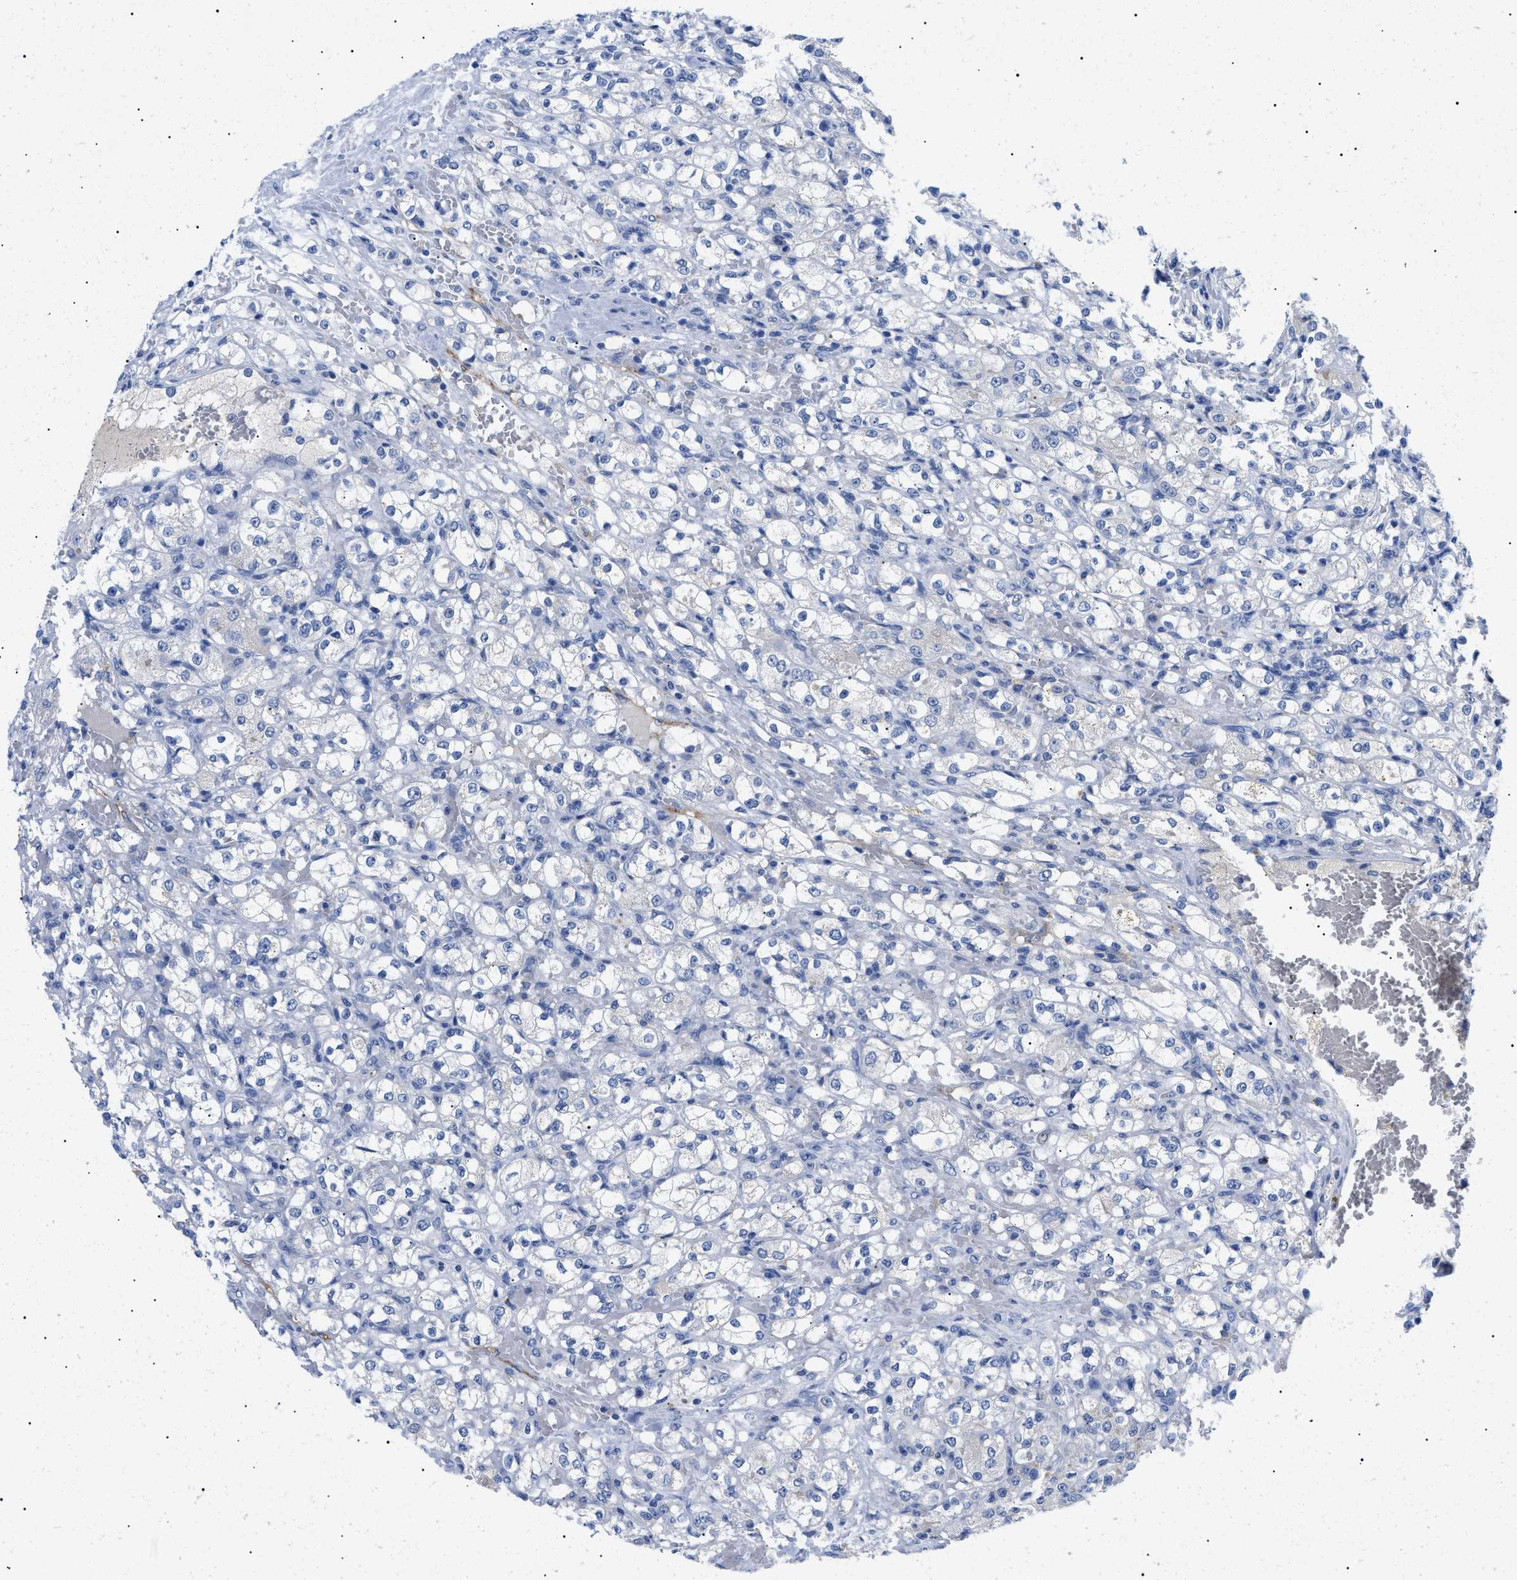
{"staining": {"intensity": "negative", "quantity": "none", "location": "none"}, "tissue": "renal cancer", "cell_type": "Tumor cells", "image_type": "cancer", "snomed": [{"axis": "morphology", "description": "Normal tissue, NOS"}, {"axis": "morphology", "description": "Adenocarcinoma, NOS"}, {"axis": "topography", "description": "Kidney"}], "caption": "Immunohistochemical staining of human renal cancer displays no significant expression in tumor cells.", "gene": "ACKR1", "patient": {"sex": "male", "age": 61}}